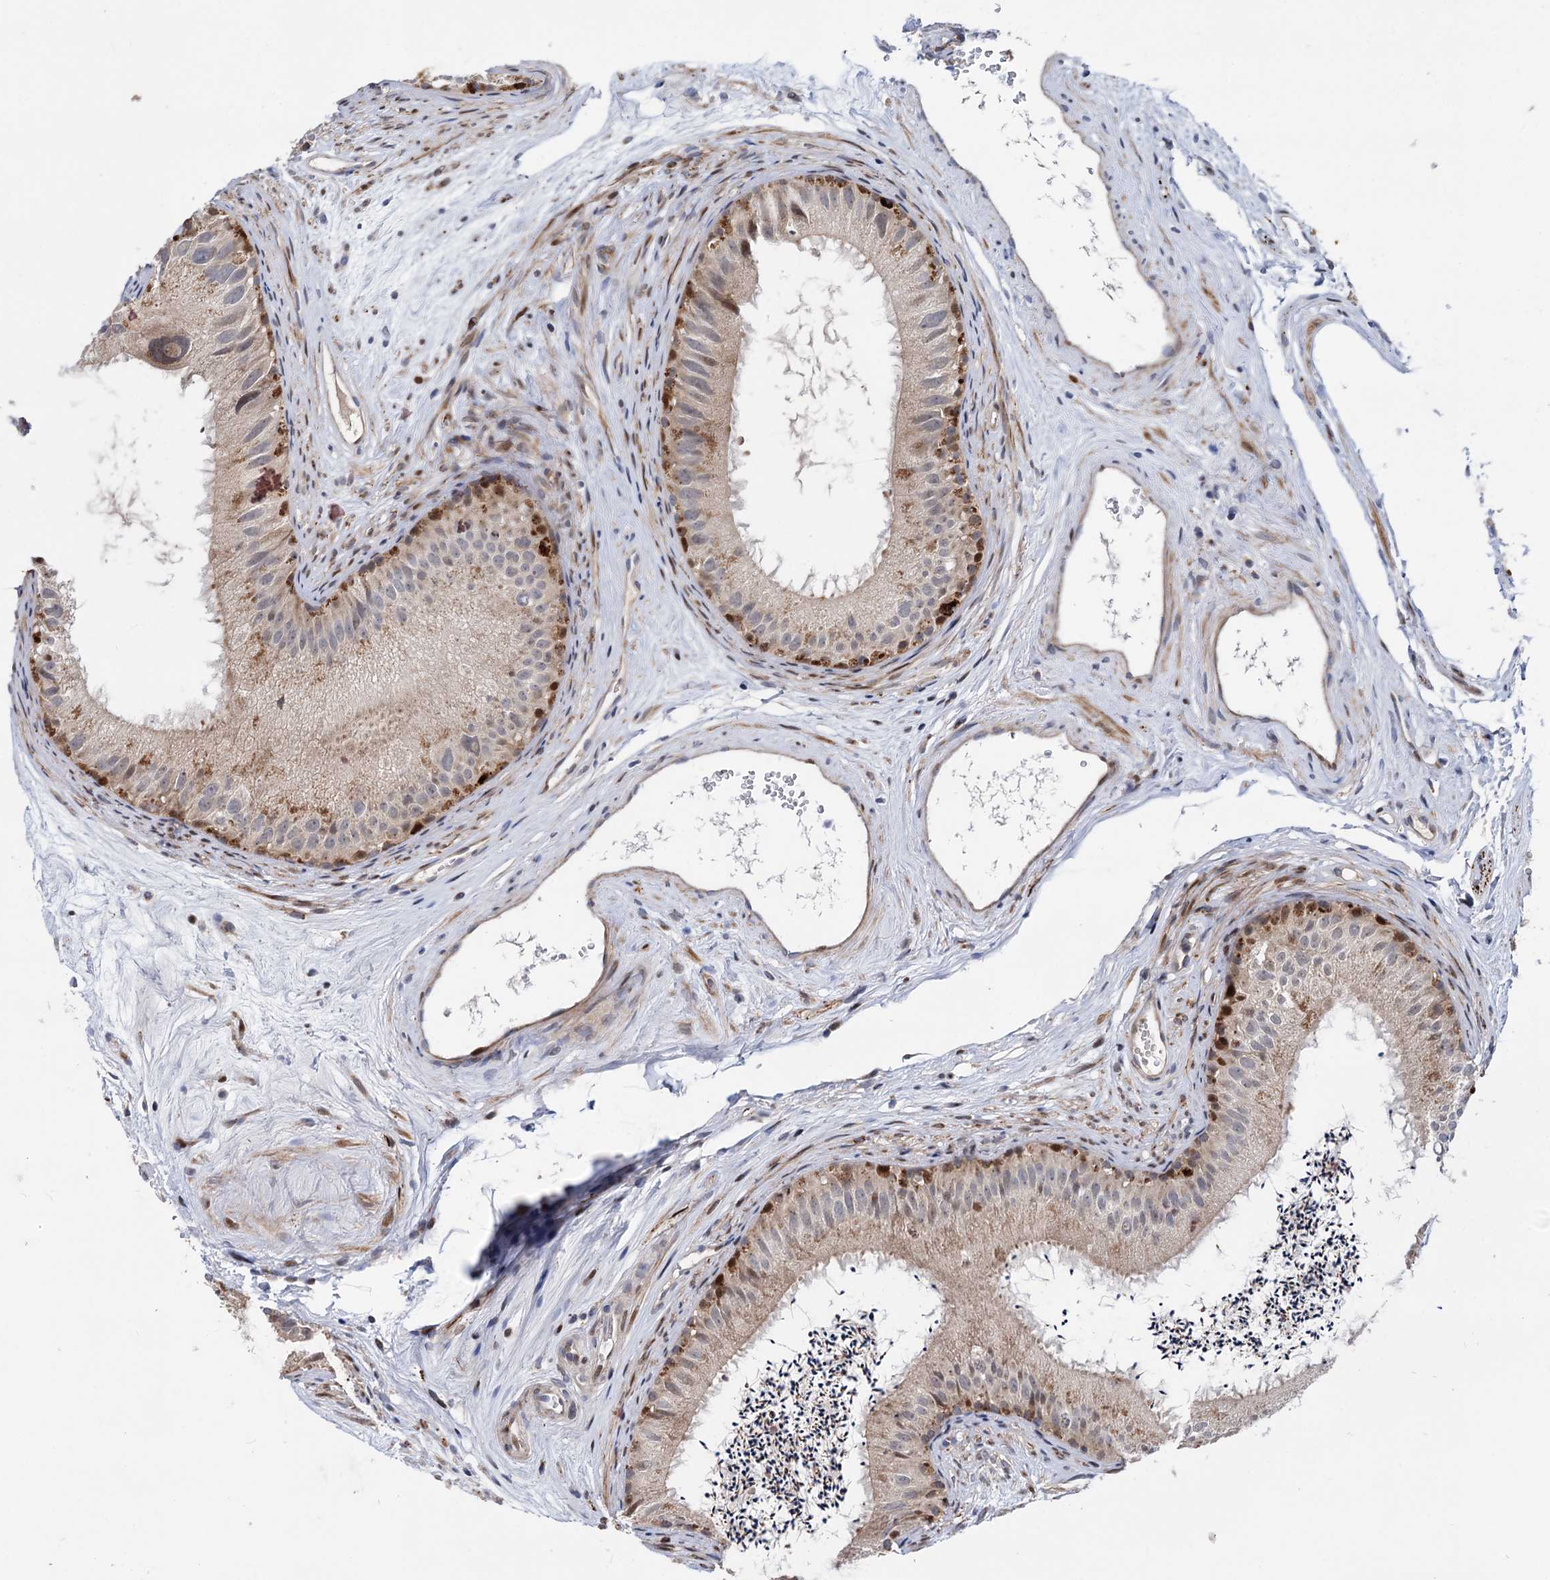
{"staining": {"intensity": "moderate", "quantity": "<25%", "location": "cytoplasmic/membranous,nuclear"}, "tissue": "epididymis", "cell_type": "Glandular cells", "image_type": "normal", "snomed": [{"axis": "morphology", "description": "Normal tissue, NOS"}, {"axis": "topography", "description": "Epididymis"}], "caption": "A high-resolution histopathology image shows immunohistochemistry staining of benign epididymis, which exhibits moderate cytoplasmic/membranous,nuclear expression in approximately <25% of glandular cells.", "gene": "UBR1", "patient": {"sex": "male", "age": 77}}